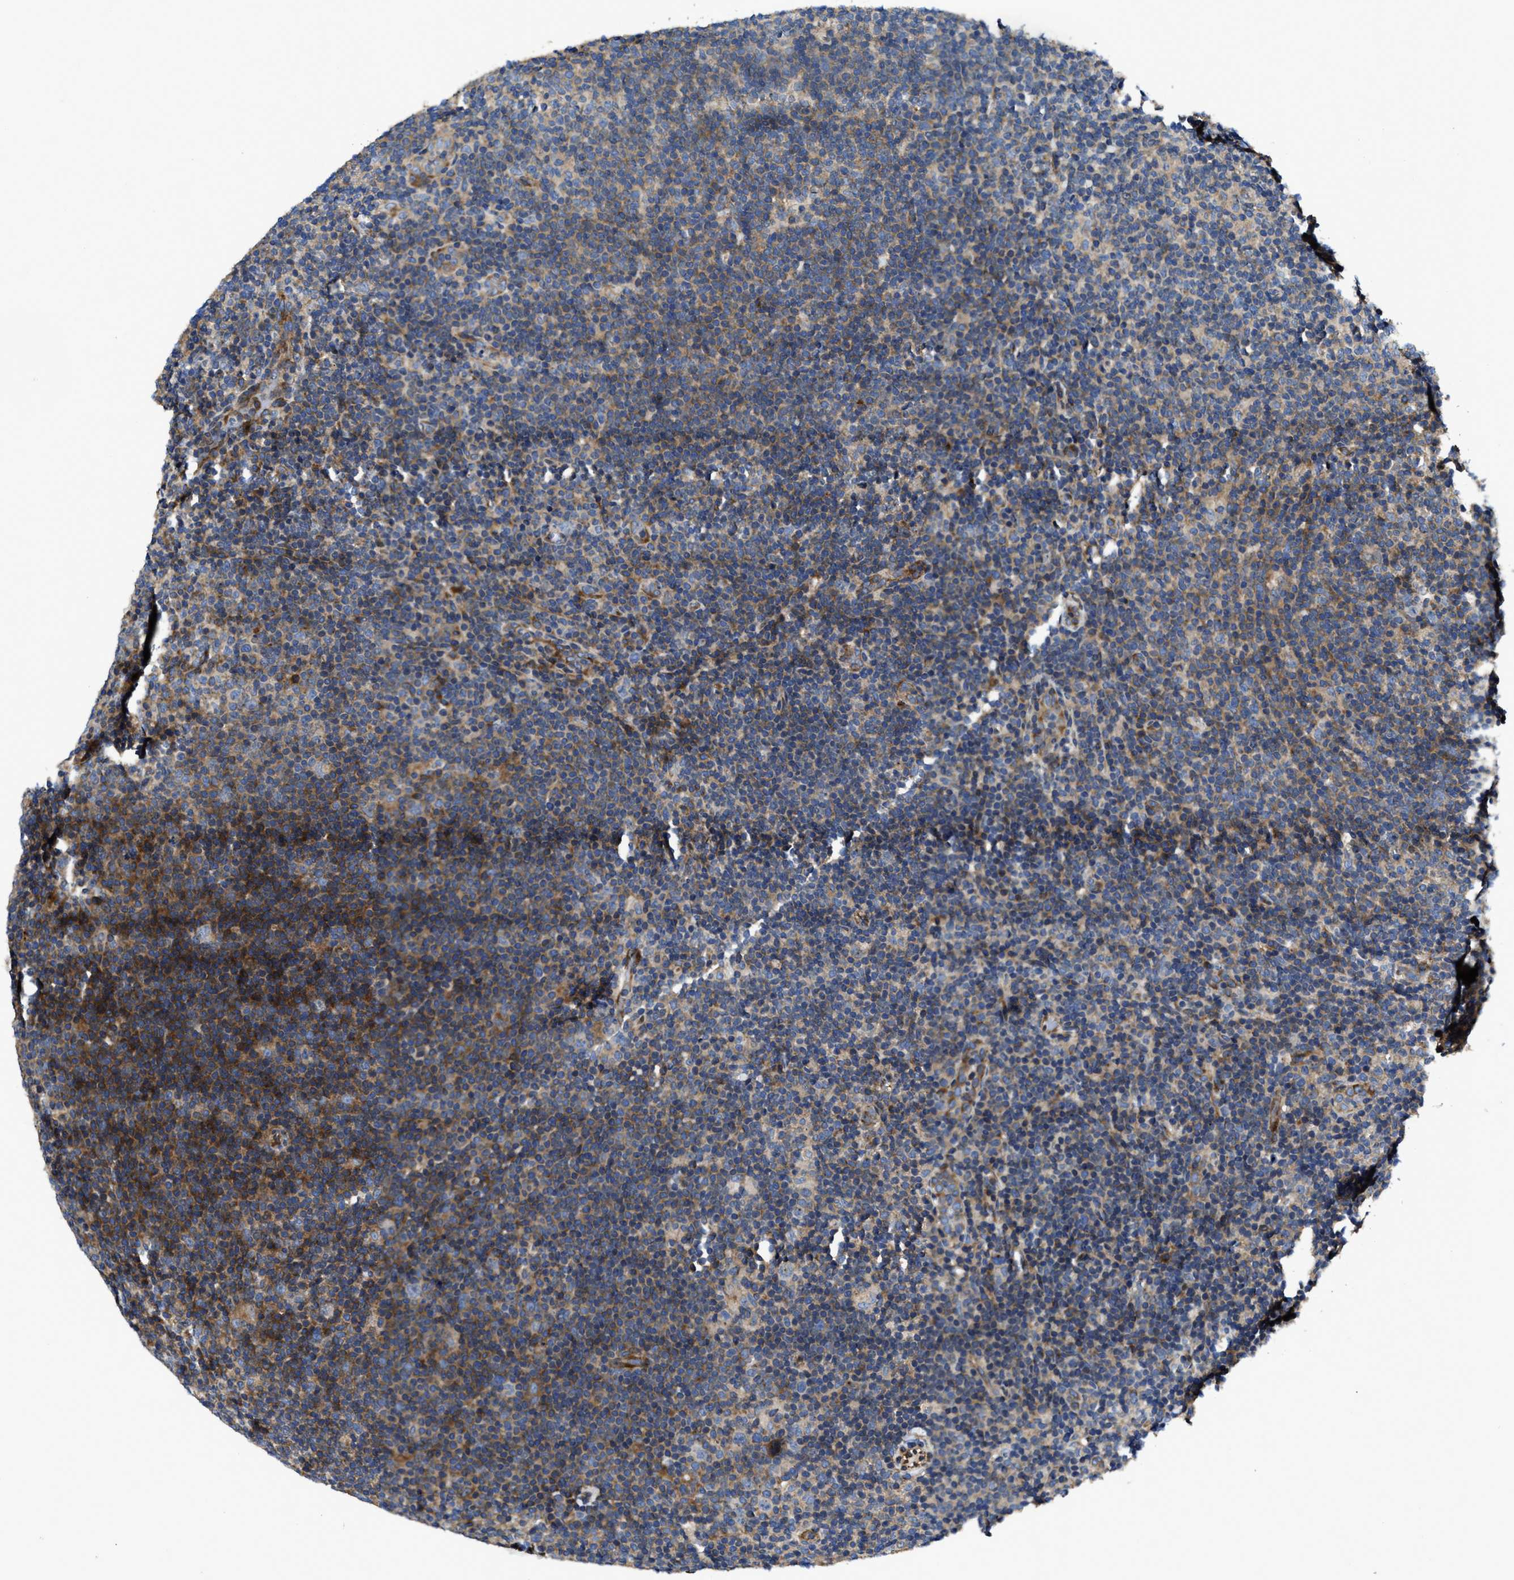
{"staining": {"intensity": "weak", "quantity": ">75%", "location": "cytoplasmic/membranous"}, "tissue": "lymphoma", "cell_type": "Tumor cells", "image_type": "cancer", "snomed": [{"axis": "morphology", "description": "Hodgkin's disease, NOS"}, {"axis": "topography", "description": "Lymph node"}], "caption": "Lymphoma stained with a protein marker exhibits weak staining in tumor cells.", "gene": "PTAR1", "patient": {"sex": "female", "age": 57}}